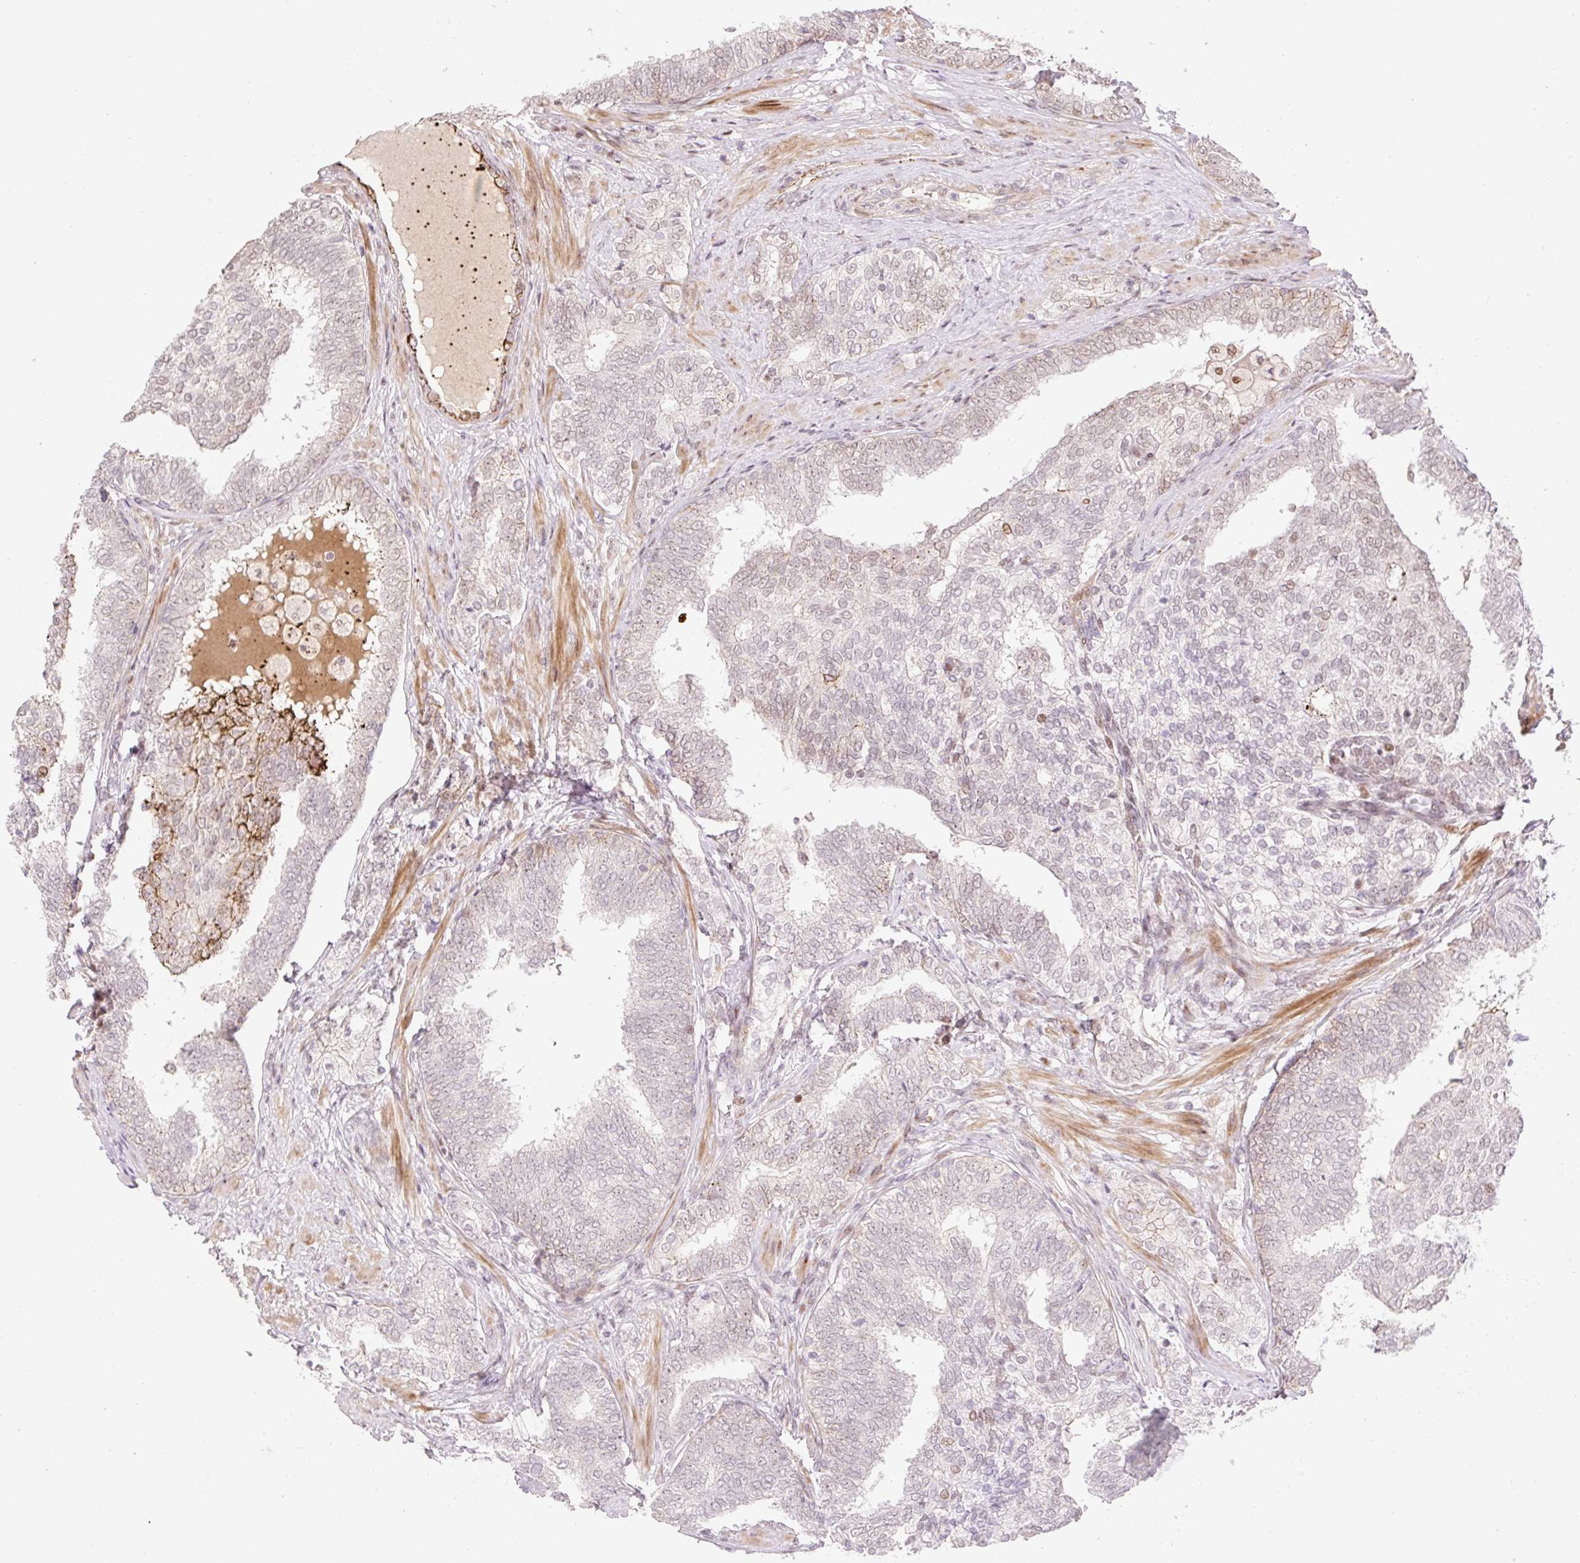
{"staining": {"intensity": "negative", "quantity": "none", "location": "none"}, "tissue": "prostate cancer", "cell_type": "Tumor cells", "image_type": "cancer", "snomed": [{"axis": "morphology", "description": "Adenocarcinoma, High grade"}, {"axis": "topography", "description": "Prostate"}], "caption": "High power microscopy micrograph of an immunohistochemistry histopathology image of prostate adenocarcinoma (high-grade), revealing no significant expression in tumor cells.", "gene": "RIPPLY3", "patient": {"sex": "male", "age": 72}}